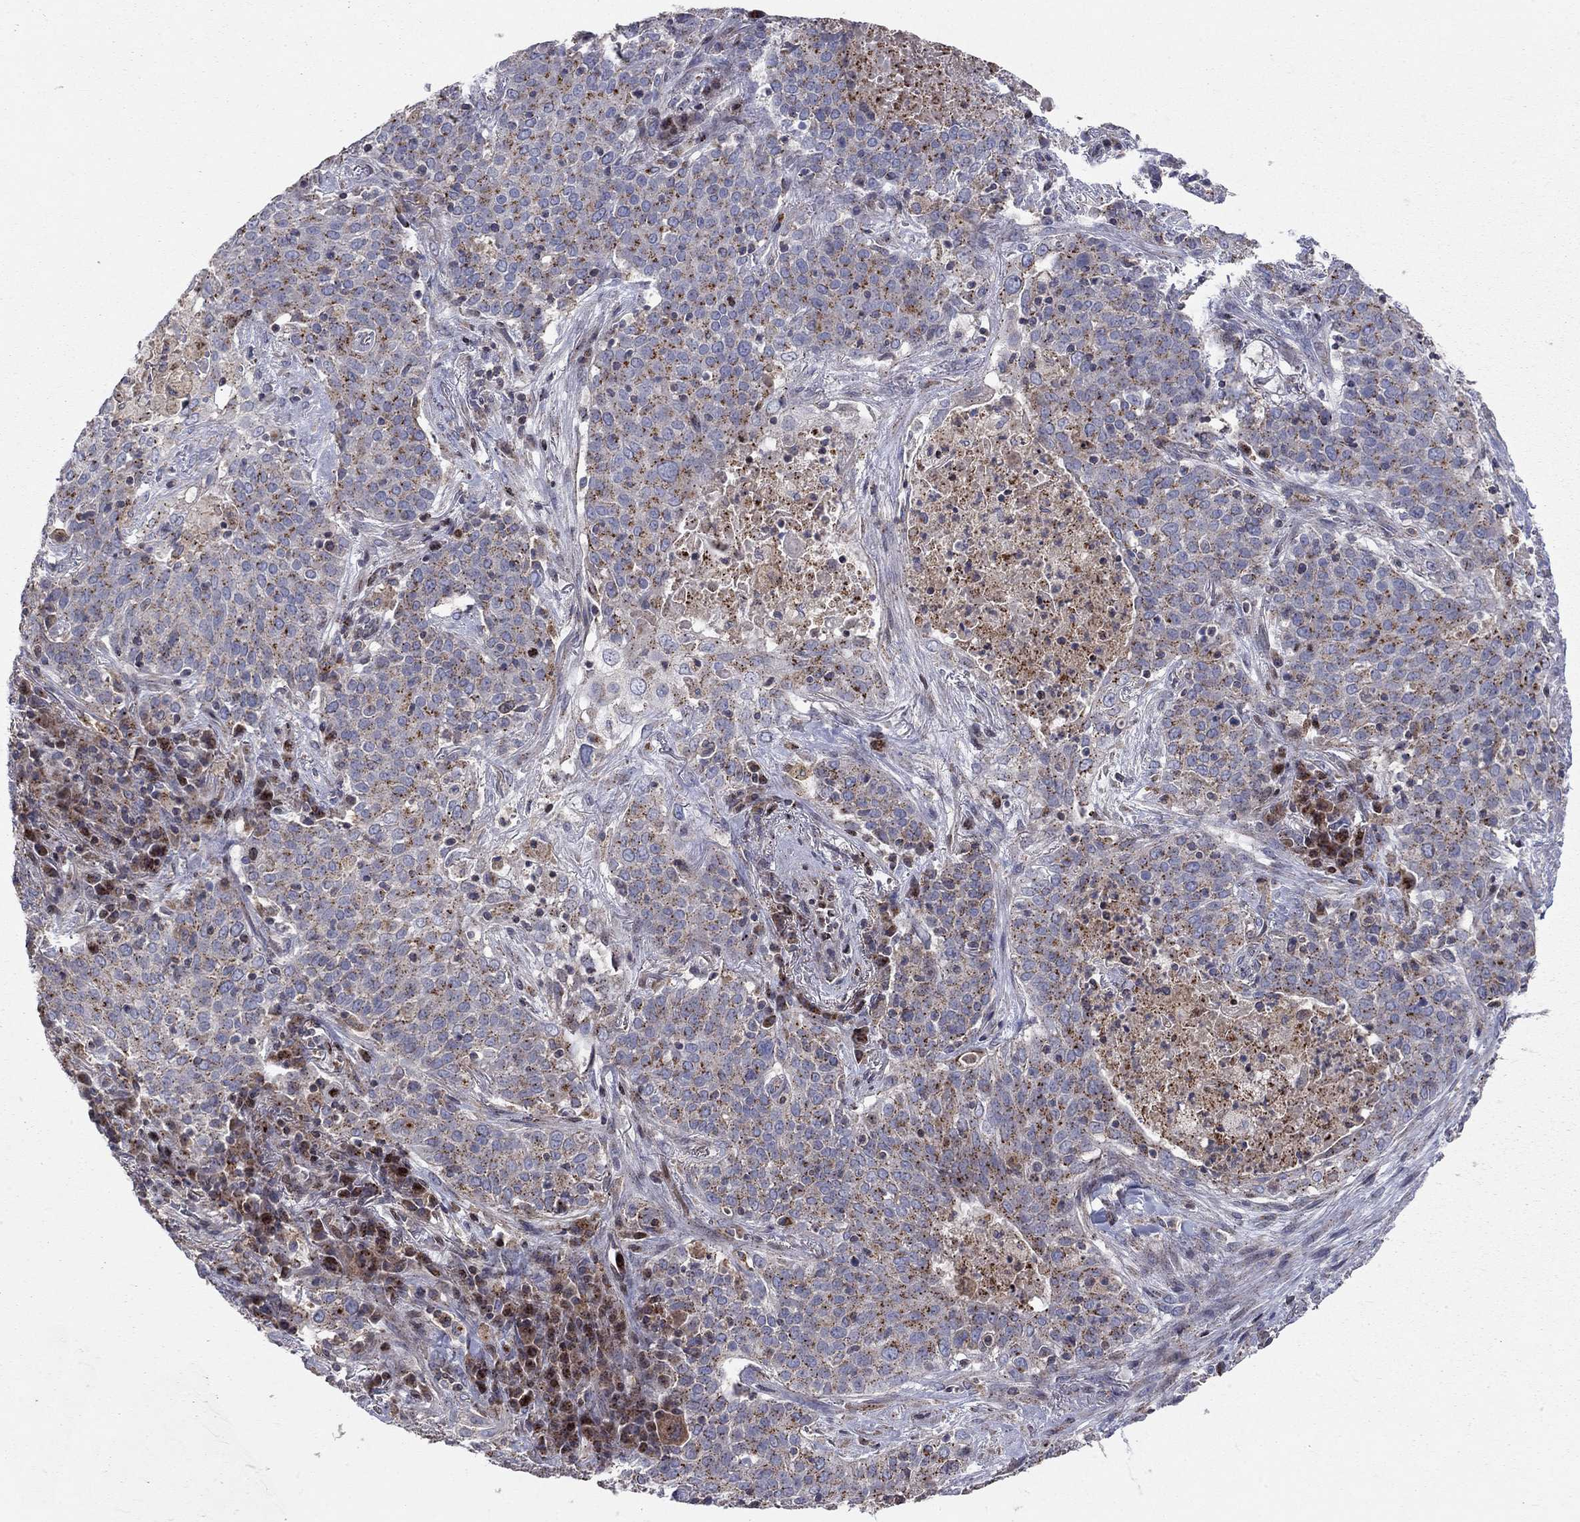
{"staining": {"intensity": "strong", "quantity": "25%-75%", "location": "cytoplasmic/membranous"}, "tissue": "lung cancer", "cell_type": "Tumor cells", "image_type": "cancer", "snomed": [{"axis": "morphology", "description": "Squamous cell carcinoma, NOS"}, {"axis": "topography", "description": "Lung"}], "caption": "Tumor cells reveal high levels of strong cytoplasmic/membranous expression in about 25%-75% of cells in lung cancer (squamous cell carcinoma). Immunohistochemistry (ihc) stains the protein of interest in brown and the nuclei are stained blue.", "gene": "ERN2", "patient": {"sex": "male", "age": 82}}